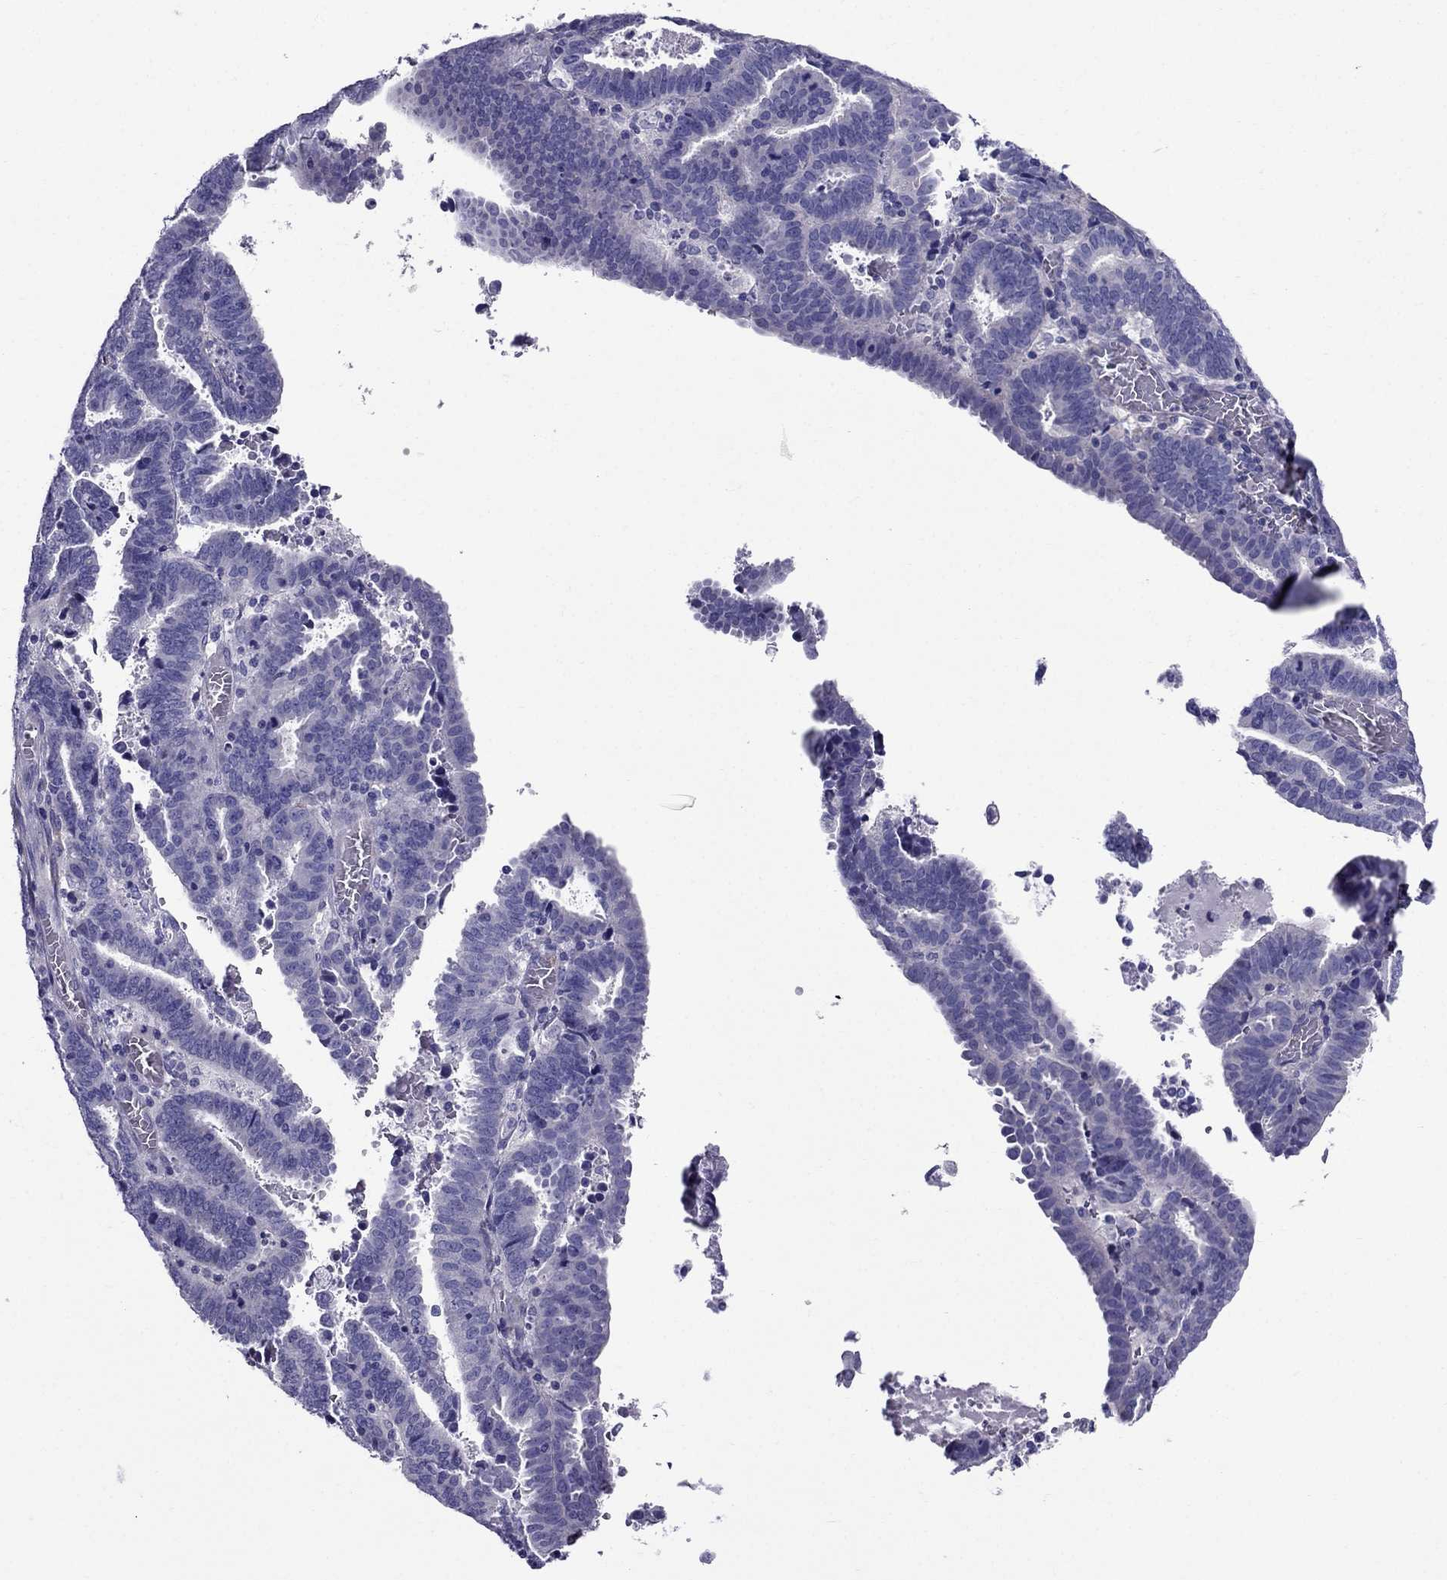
{"staining": {"intensity": "negative", "quantity": "none", "location": "none"}, "tissue": "endometrial cancer", "cell_type": "Tumor cells", "image_type": "cancer", "snomed": [{"axis": "morphology", "description": "Adenocarcinoma, NOS"}, {"axis": "topography", "description": "Uterus"}], "caption": "Adenocarcinoma (endometrial) was stained to show a protein in brown. There is no significant positivity in tumor cells.", "gene": "GPR50", "patient": {"sex": "female", "age": 83}}